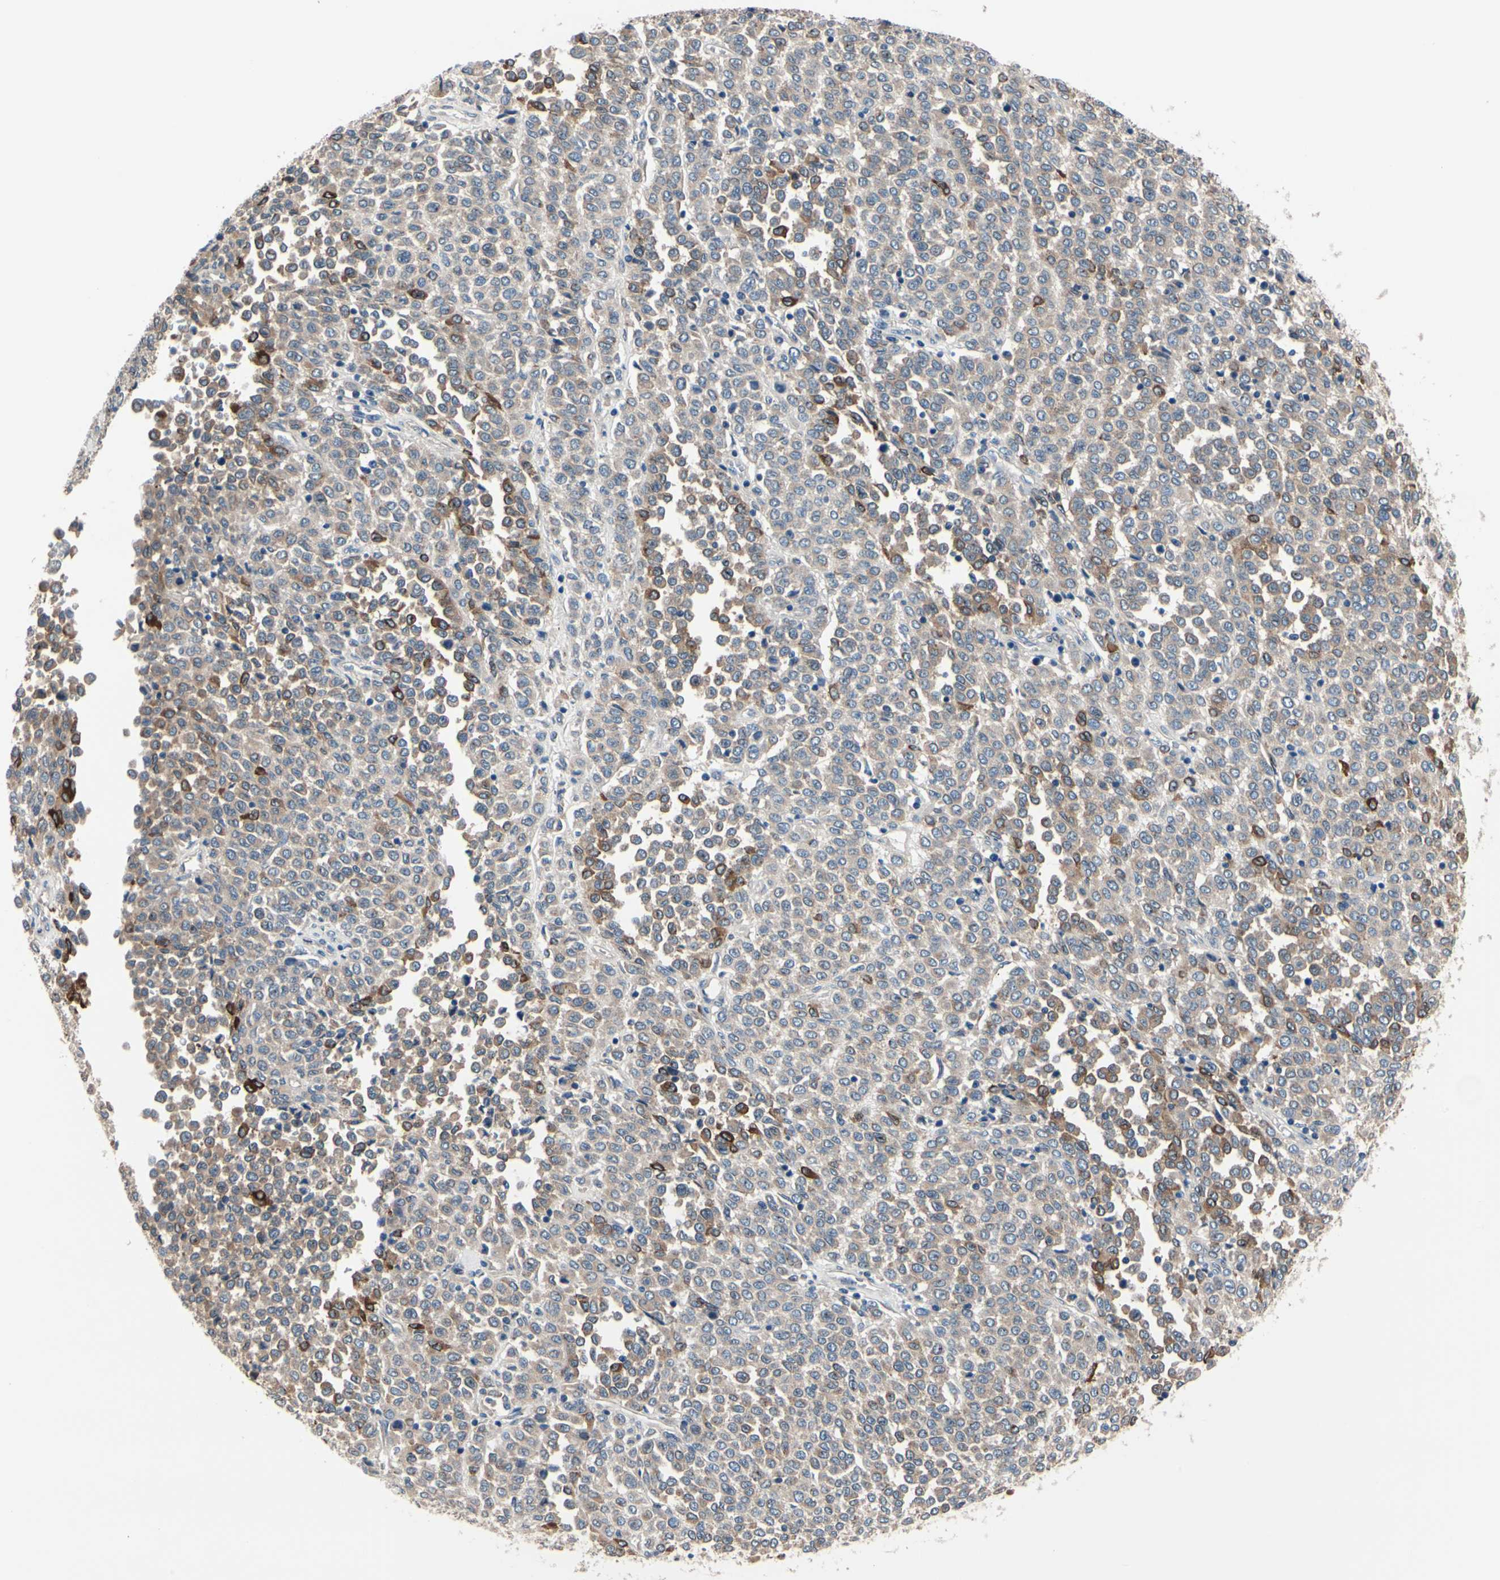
{"staining": {"intensity": "moderate", "quantity": "<25%", "location": "cytoplasmic/membranous"}, "tissue": "melanoma", "cell_type": "Tumor cells", "image_type": "cancer", "snomed": [{"axis": "morphology", "description": "Malignant melanoma, Metastatic site"}, {"axis": "topography", "description": "Pancreas"}], "caption": "About <25% of tumor cells in human melanoma reveal moderate cytoplasmic/membranous protein positivity as visualized by brown immunohistochemical staining.", "gene": "PRKAR2B", "patient": {"sex": "female", "age": 30}}